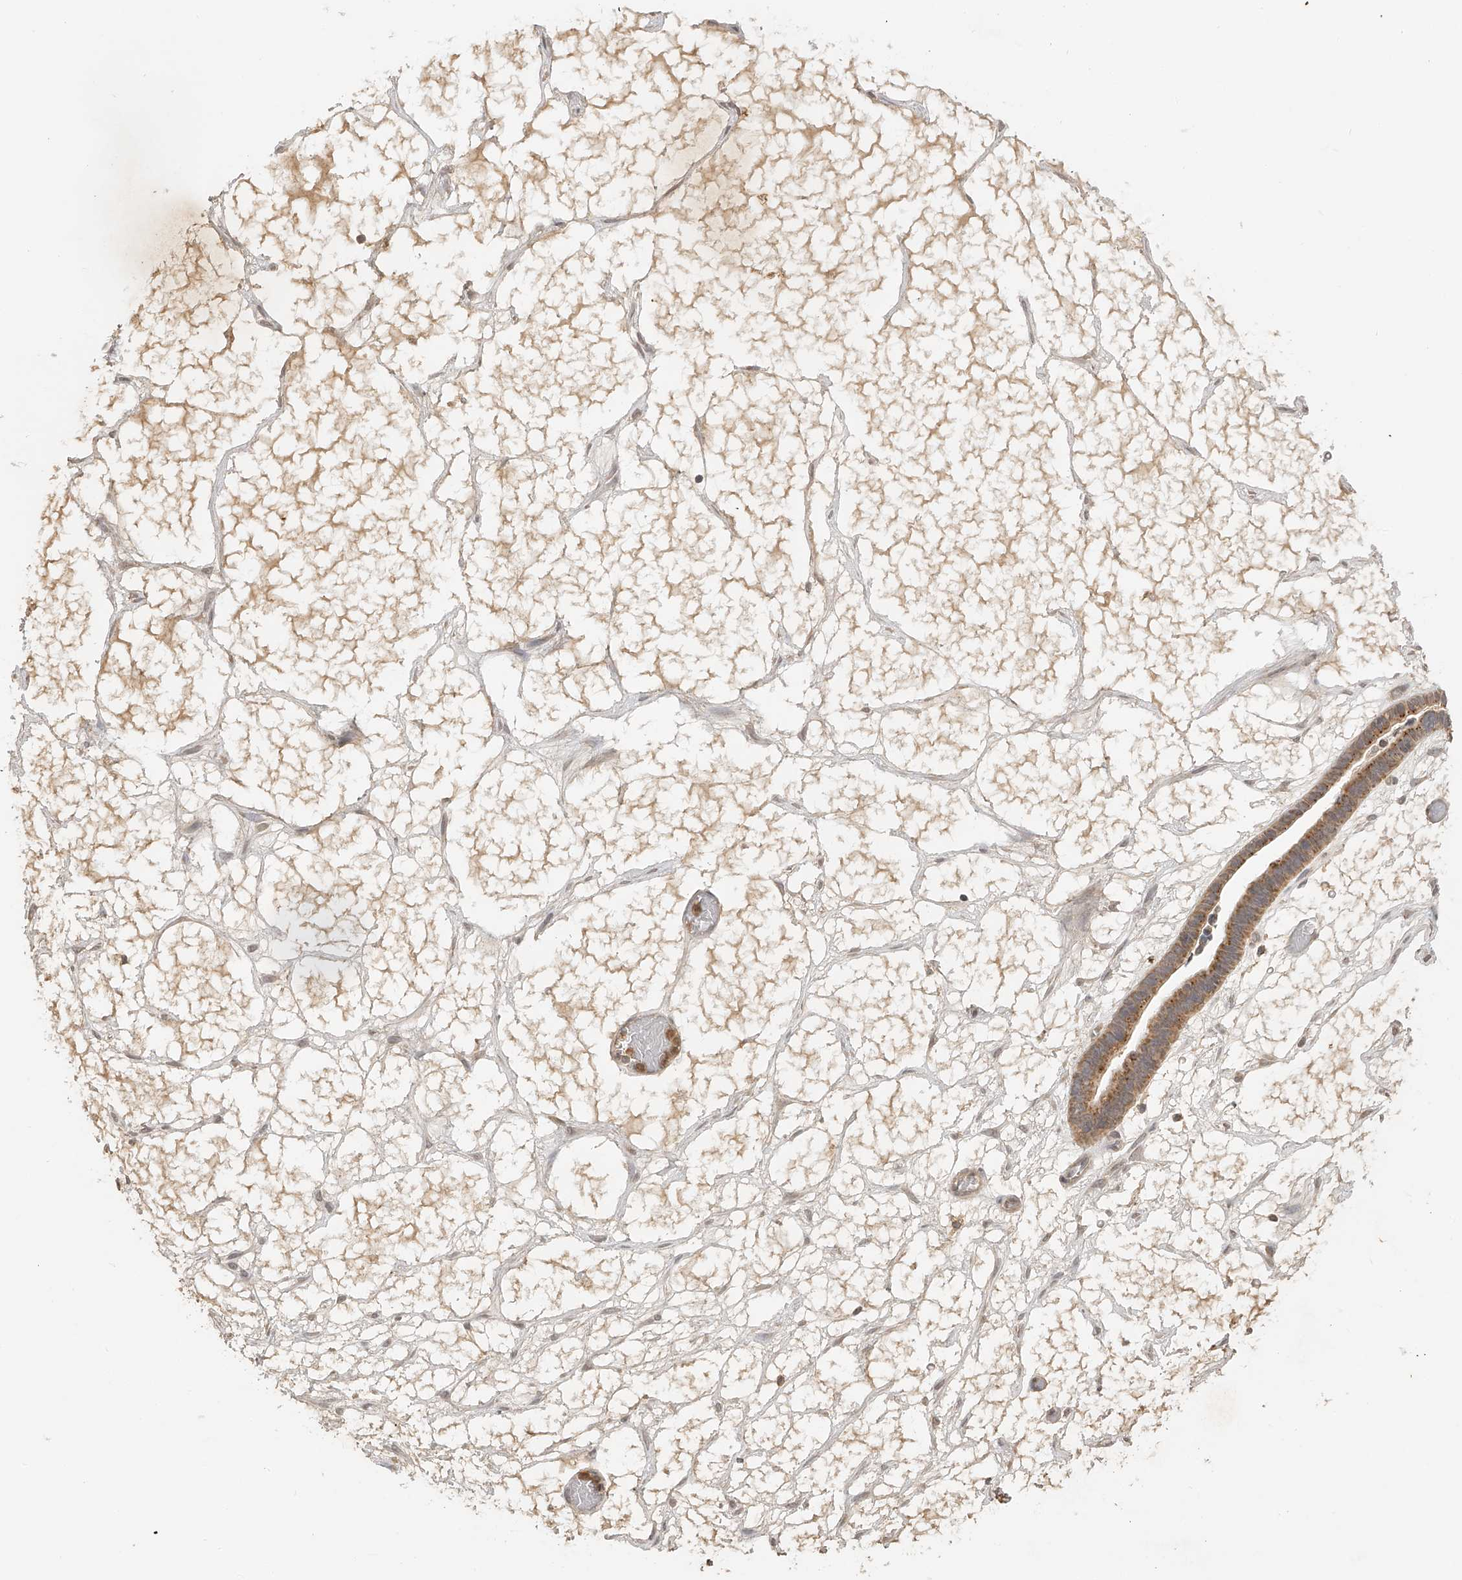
{"staining": {"intensity": "moderate", "quantity": ">75%", "location": "cytoplasmic/membranous"}, "tissue": "ovarian cancer", "cell_type": "Tumor cells", "image_type": "cancer", "snomed": [{"axis": "morphology", "description": "Cystadenocarcinoma, serous, NOS"}, {"axis": "topography", "description": "Ovary"}], "caption": "Protein expression by immunohistochemistry (IHC) shows moderate cytoplasmic/membranous expression in about >75% of tumor cells in ovarian cancer. Using DAB (brown) and hematoxylin (blue) stains, captured at high magnification using brightfield microscopy.", "gene": "BCL2L11", "patient": {"sex": "female", "age": 56}}